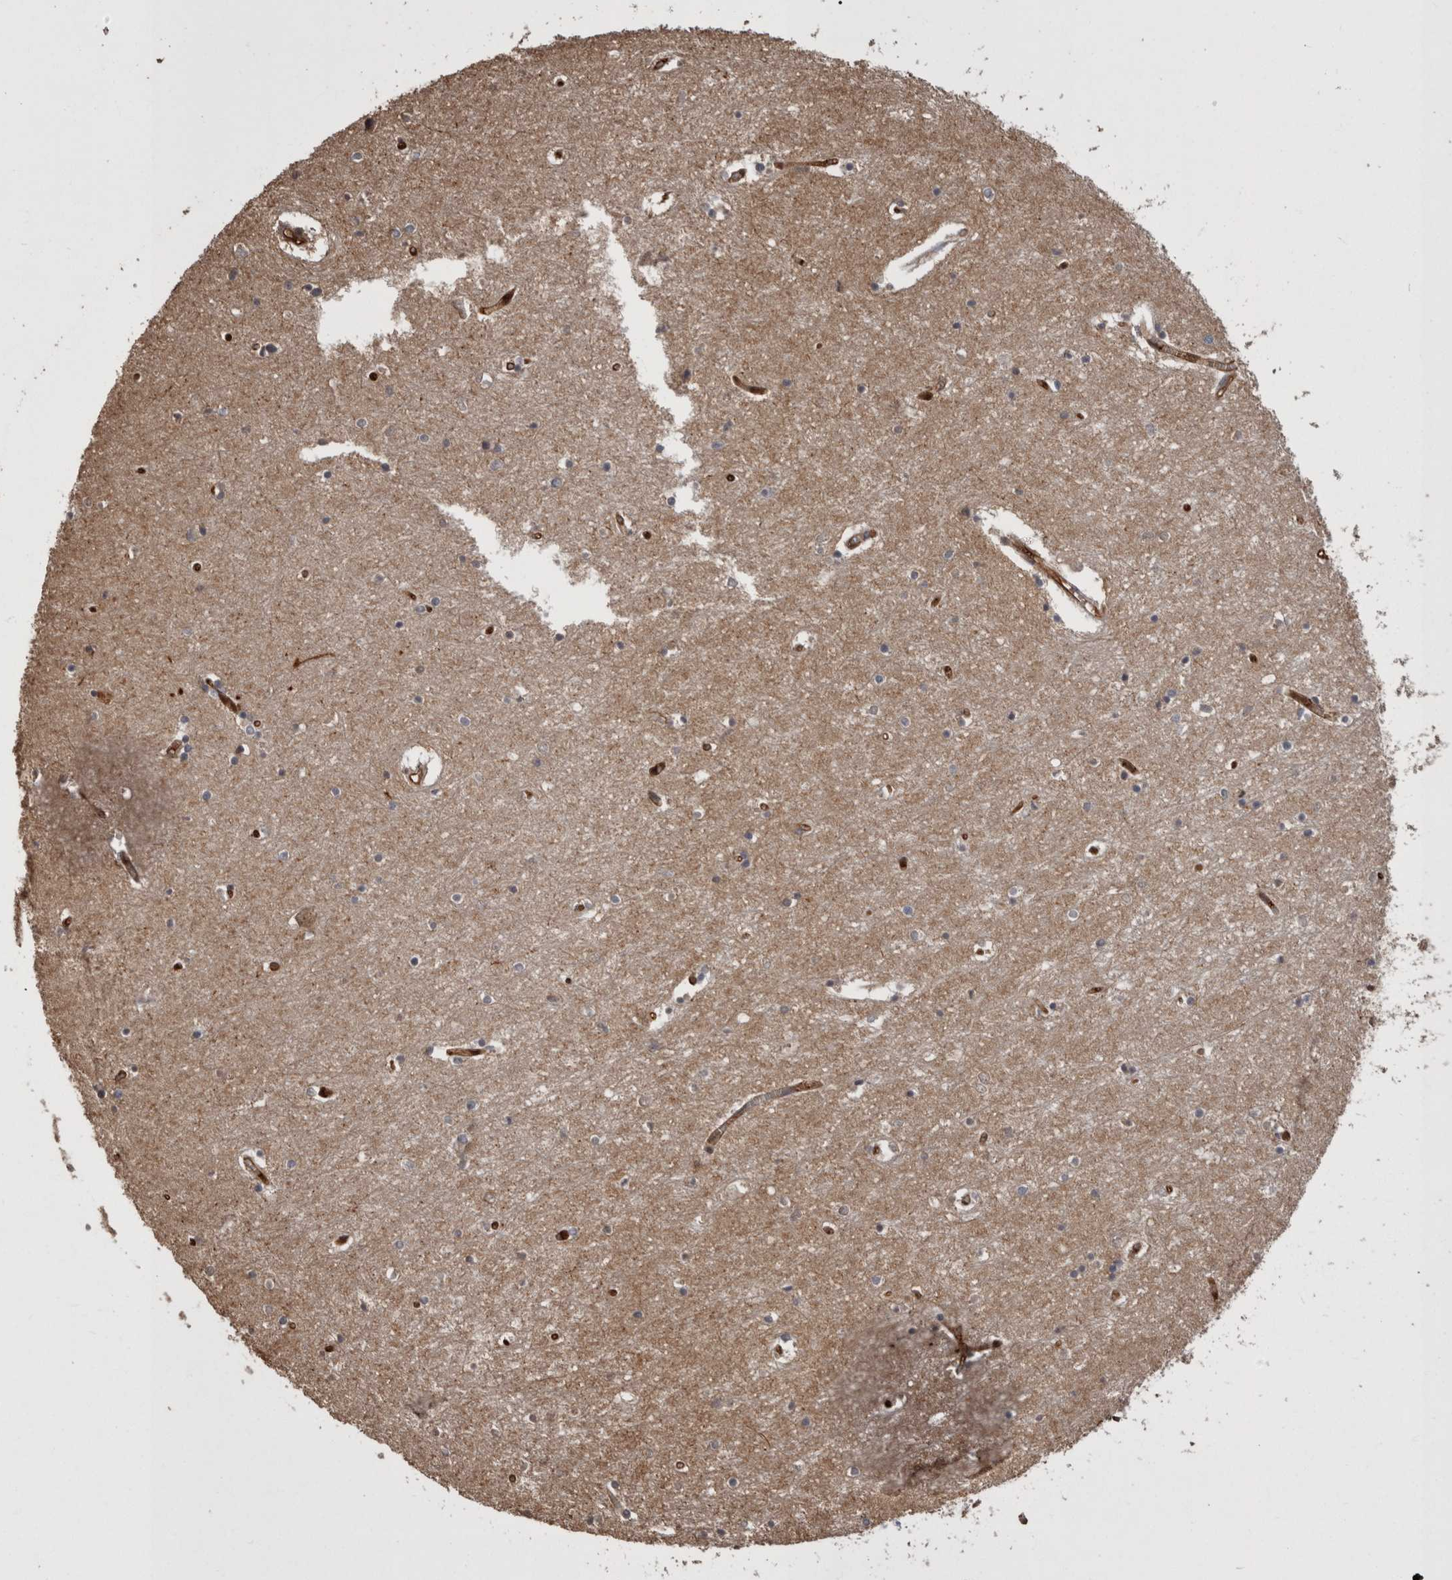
{"staining": {"intensity": "moderate", "quantity": "25%-75%", "location": "cytoplasmic/membranous,nuclear"}, "tissue": "hippocampus", "cell_type": "Glial cells", "image_type": "normal", "snomed": [{"axis": "morphology", "description": "Normal tissue, NOS"}, {"axis": "topography", "description": "Hippocampus"}], "caption": "The histopathology image displays immunohistochemical staining of unremarkable hippocampus. There is moderate cytoplasmic/membranous,nuclear staining is identified in about 25%-75% of glial cells. The protein of interest is shown in brown color, while the nuclei are stained blue.", "gene": "LXN", "patient": {"sex": "male", "age": 70}}